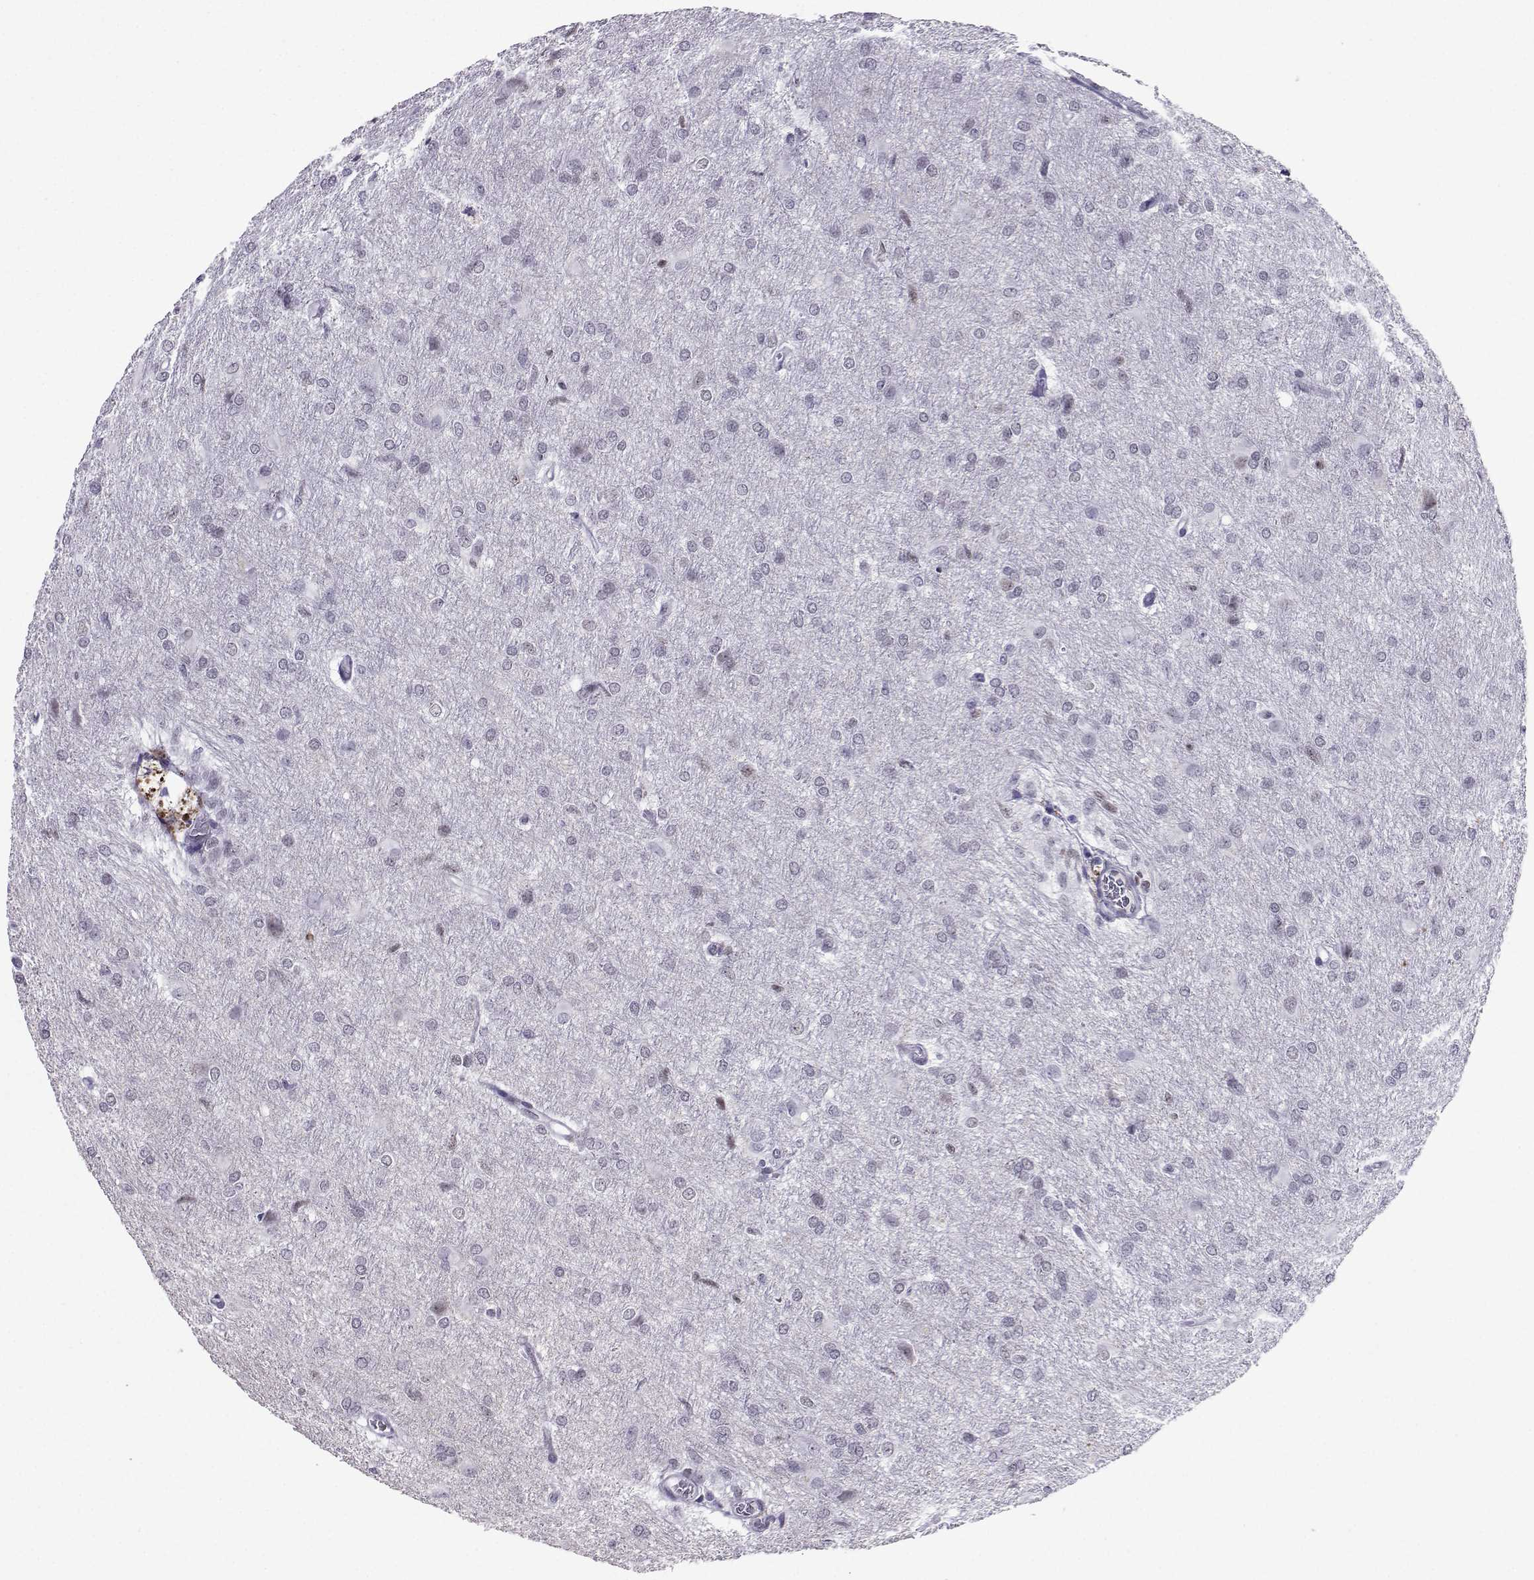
{"staining": {"intensity": "negative", "quantity": "none", "location": "none"}, "tissue": "glioma", "cell_type": "Tumor cells", "image_type": "cancer", "snomed": [{"axis": "morphology", "description": "Glioma, malignant, High grade"}, {"axis": "topography", "description": "Brain"}], "caption": "Tumor cells show no significant protein expression in malignant high-grade glioma. The staining was performed using DAB (3,3'-diaminobenzidine) to visualize the protein expression in brown, while the nuclei were stained in blue with hematoxylin (Magnification: 20x).", "gene": "LORICRIN", "patient": {"sex": "male", "age": 68}}